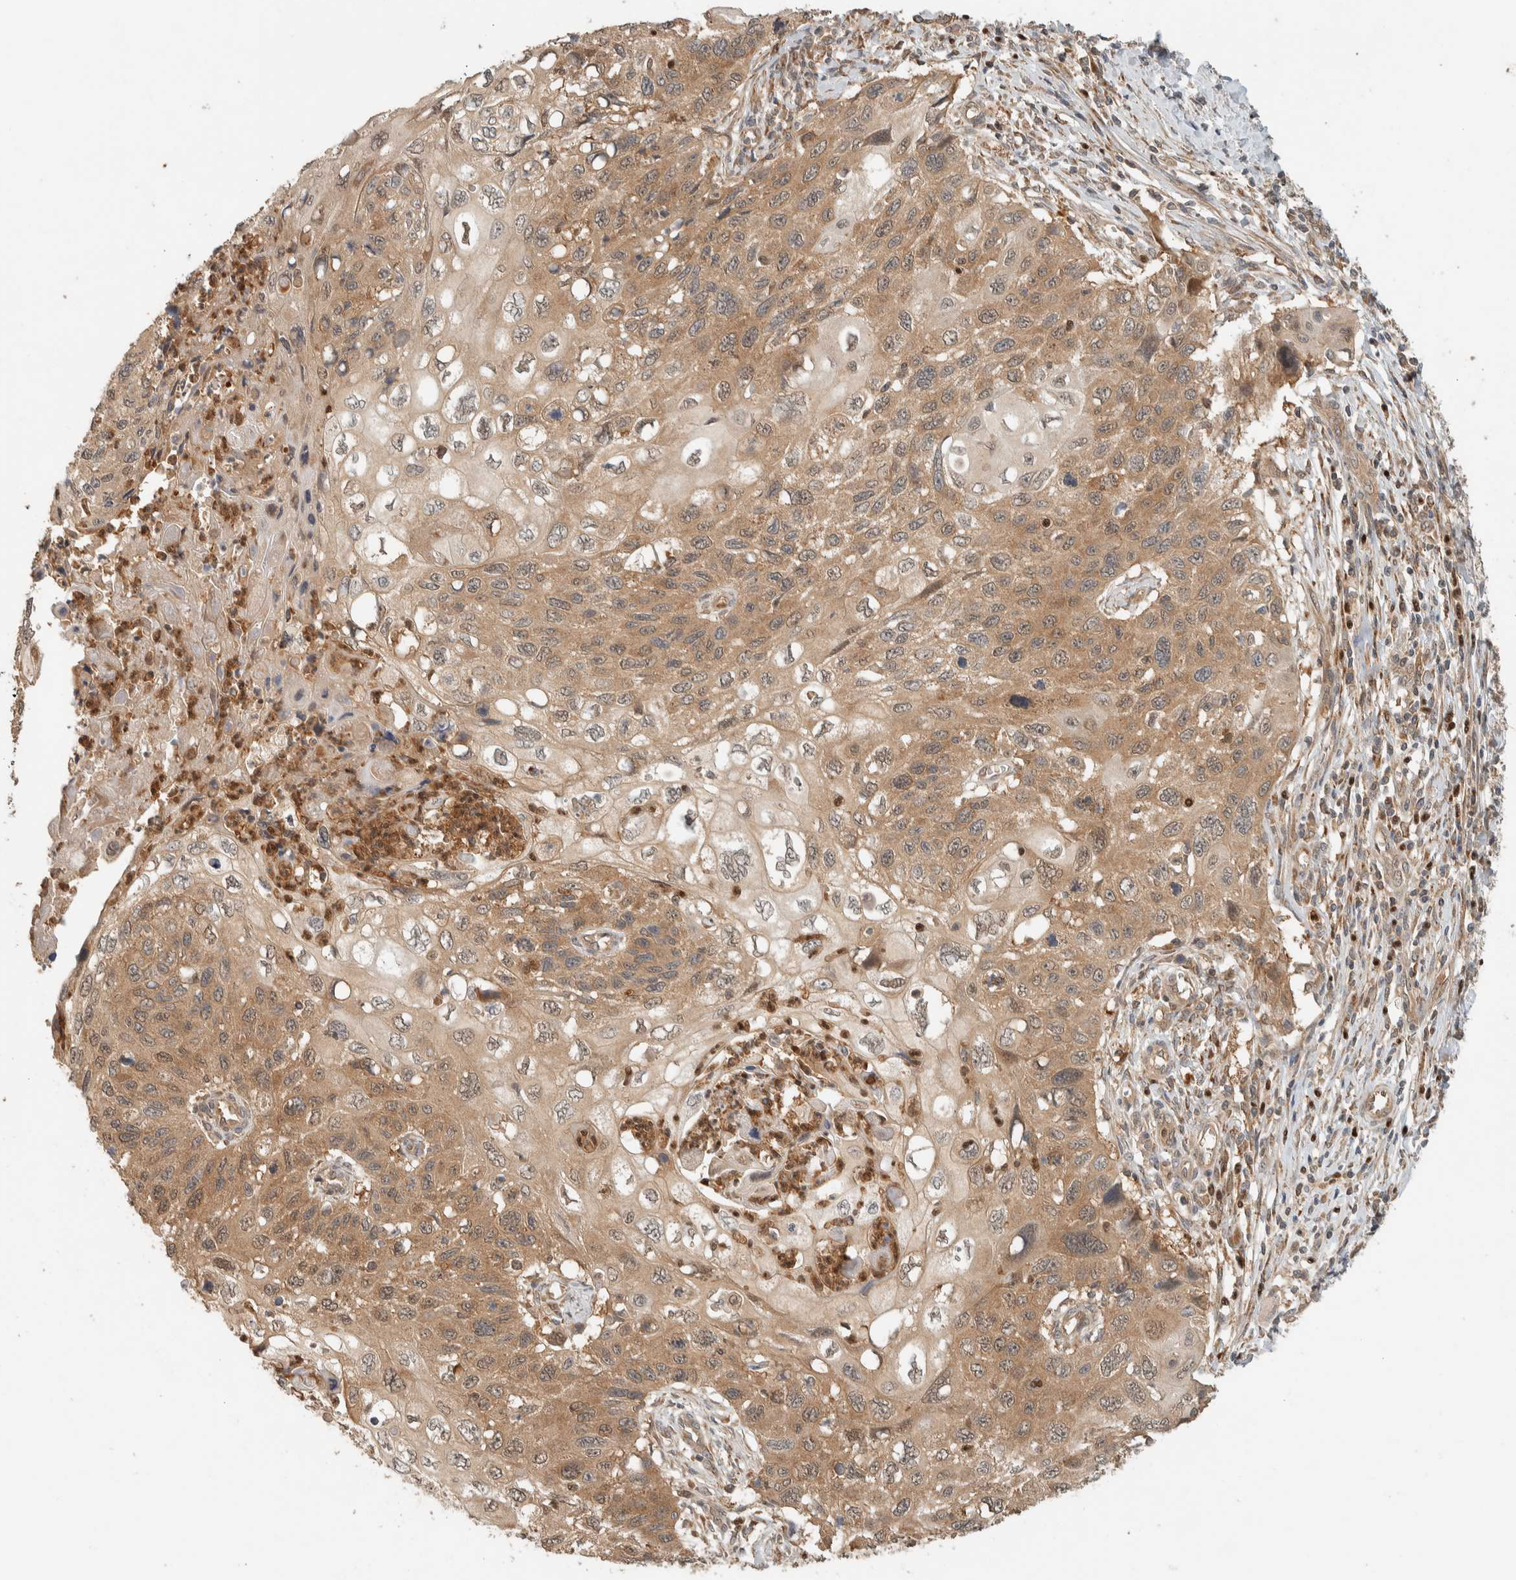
{"staining": {"intensity": "moderate", "quantity": ">75%", "location": "cytoplasmic/membranous"}, "tissue": "cervical cancer", "cell_type": "Tumor cells", "image_type": "cancer", "snomed": [{"axis": "morphology", "description": "Squamous cell carcinoma, NOS"}, {"axis": "topography", "description": "Cervix"}], "caption": "Cervical squamous cell carcinoma stained with a brown dye exhibits moderate cytoplasmic/membranous positive expression in about >75% of tumor cells.", "gene": "ADSS2", "patient": {"sex": "female", "age": 70}}